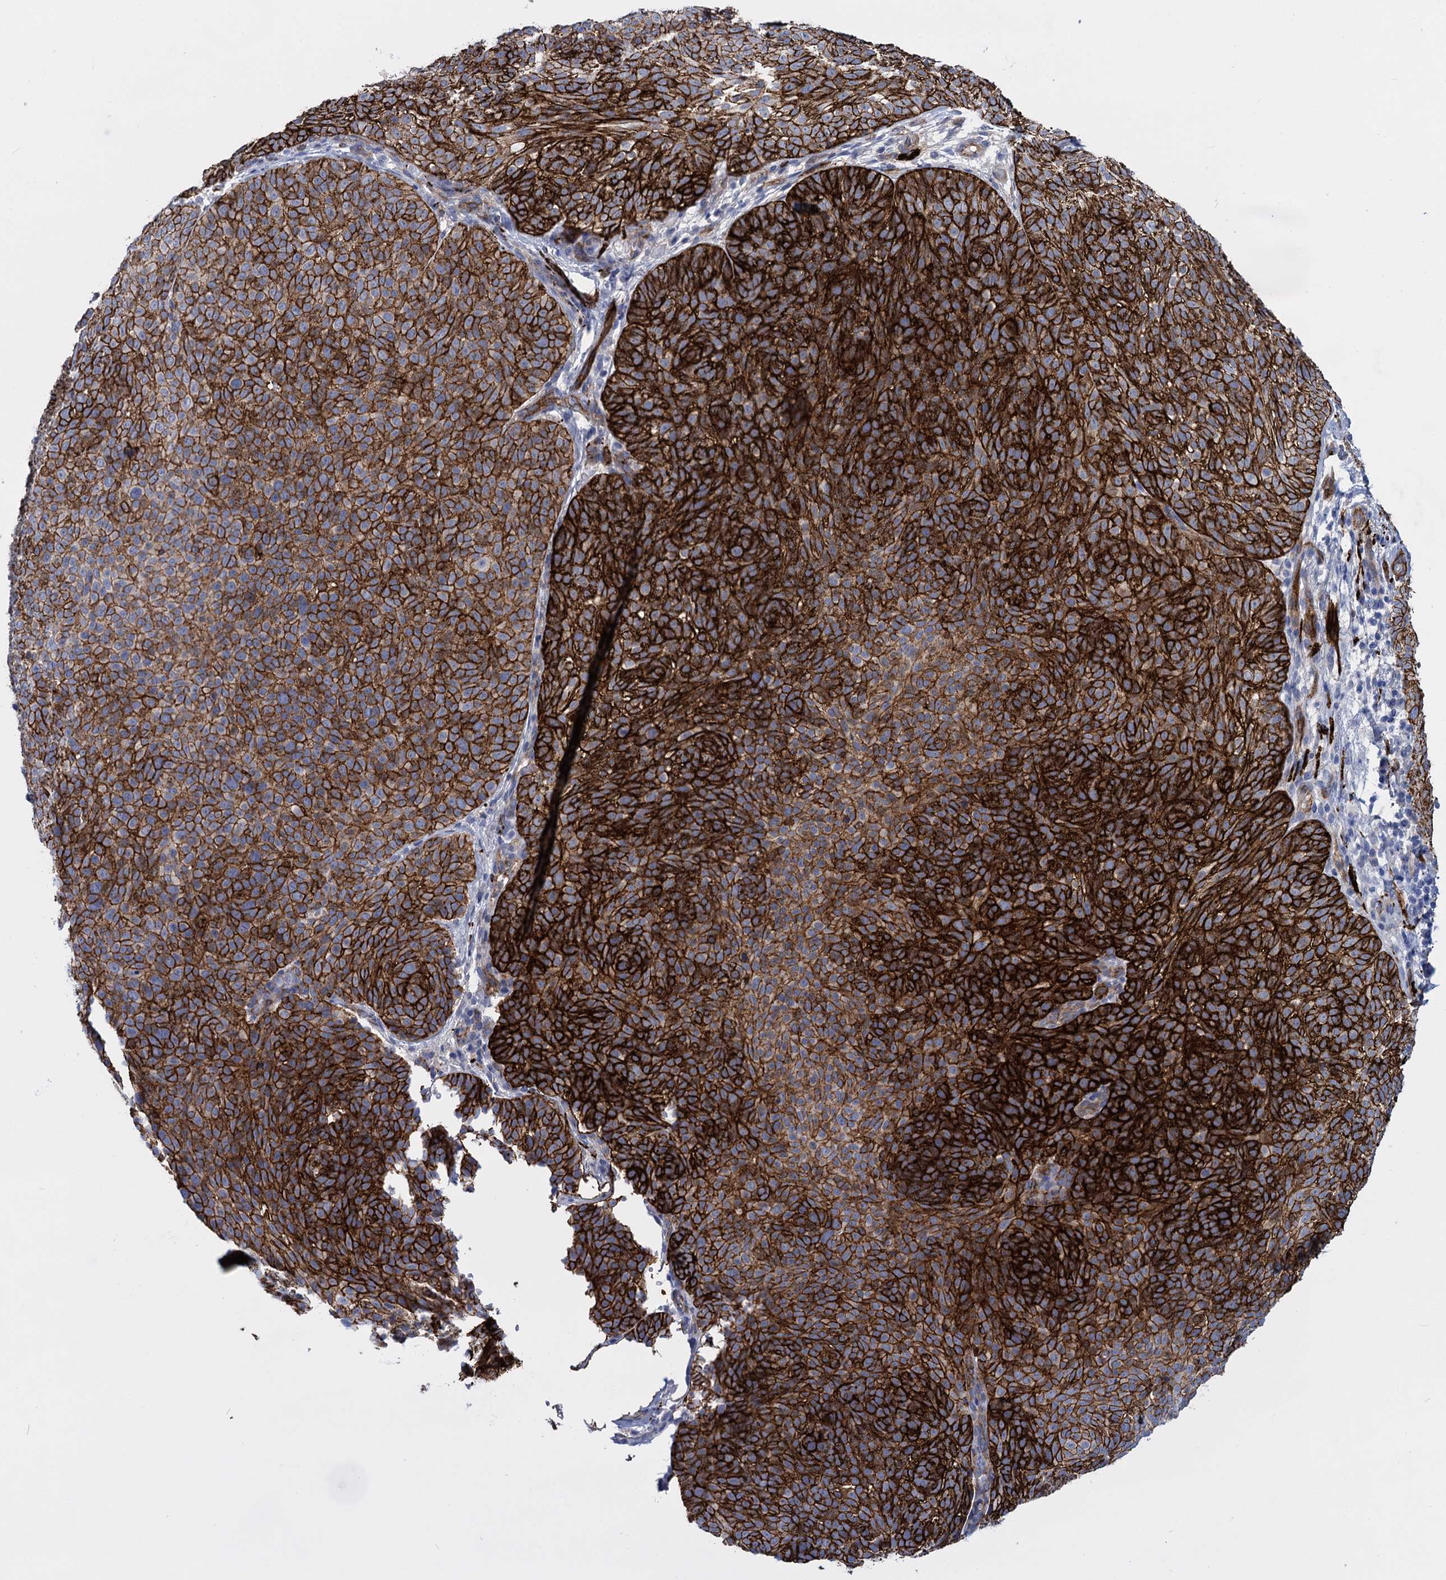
{"staining": {"intensity": "strong", "quantity": ">75%", "location": "cytoplasmic/membranous"}, "tissue": "skin cancer", "cell_type": "Tumor cells", "image_type": "cancer", "snomed": [{"axis": "morphology", "description": "Basal cell carcinoma"}, {"axis": "topography", "description": "Skin"}], "caption": "IHC micrograph of human skin basal cell carcinoma stained for a protein (brown), which reveals high levels of strong cytoplasmic/membranous expression in approximately >75% of tumor cells.", "gene": "SNCG", "patient": {"sex": "male", "age": 85}}